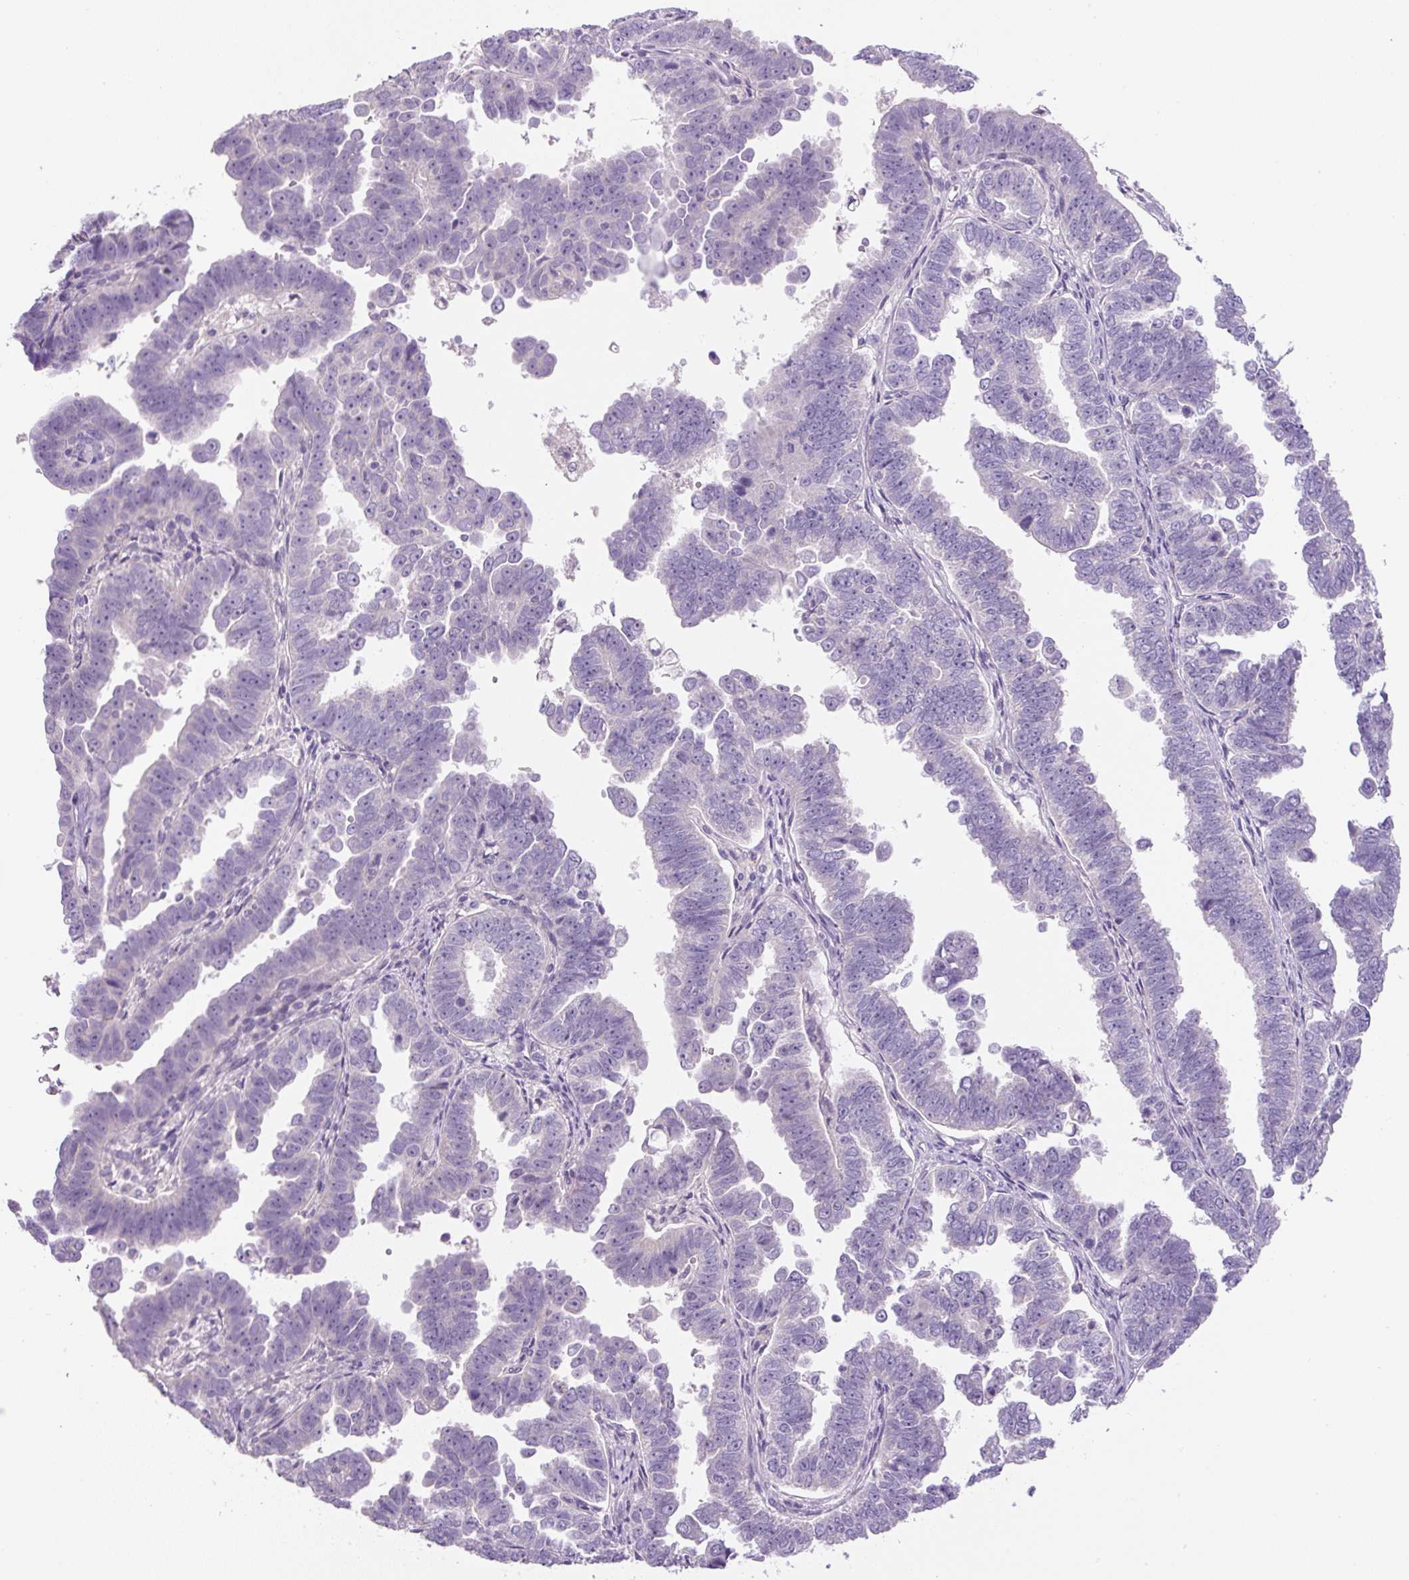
{"staining": {"intensity": "negative", "quantity": "none", "location": "none"}, "tissue": "endometrial cancer", "cell_type": "Tumor cells", "image_type": "cancer", "snomed": [{"axis": "morphology", "description": "Adenocarcinoma, NOS"}, {"axis": "topography", "description": "Endometrium"}], "caption": "Immunohistochemistry image of adenocarcinoma (endometrial) stained for a protein (brown), which demonstrates no positivity in tumor cells.", "gene": "UBL3", "patient": {"sex": "female", "age": 75}}